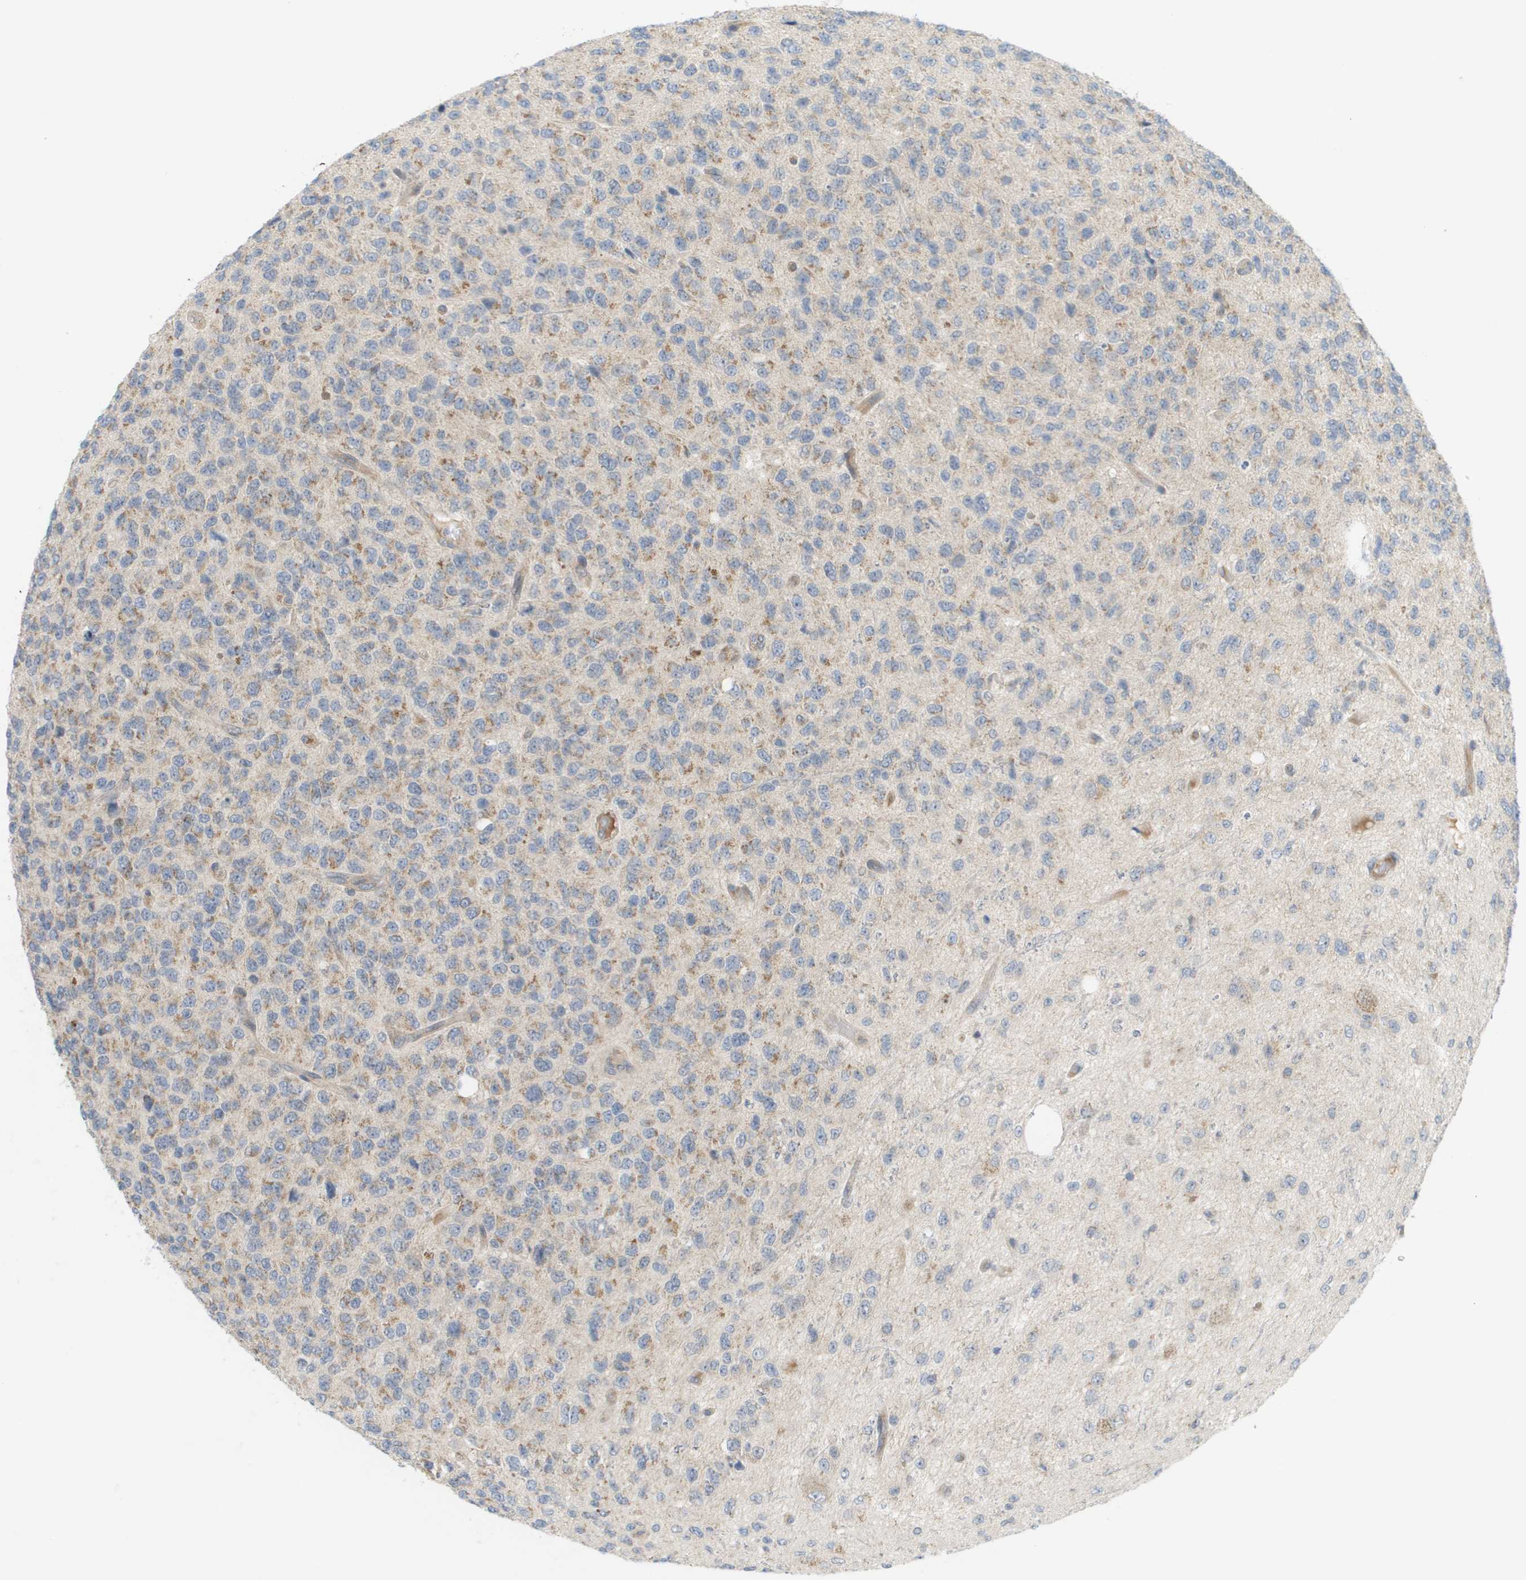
{"staining": {"intensity": "weak", "quantity": "25%-75%", "location": "cytoplasmic/membranous"}, "tissue": "glioma", "cell_type": "Tumor cells", "image_type": "cancer", "snomed": [{"axis": "morphology", "description": "Glioma, malignant, High grade"}, {"axis": "topography", "description": "pancreas cauda"}], "caption": "Brown immunohistochemical staining in human glioma shows weak cytoplasmic/membranous positivity in approximately 25%-75% of tumor cells. (DAB IHC with brightfield microscopy, high magnification).", "gene": "PROC", "patient": {"sex": "male", "age": 60}}